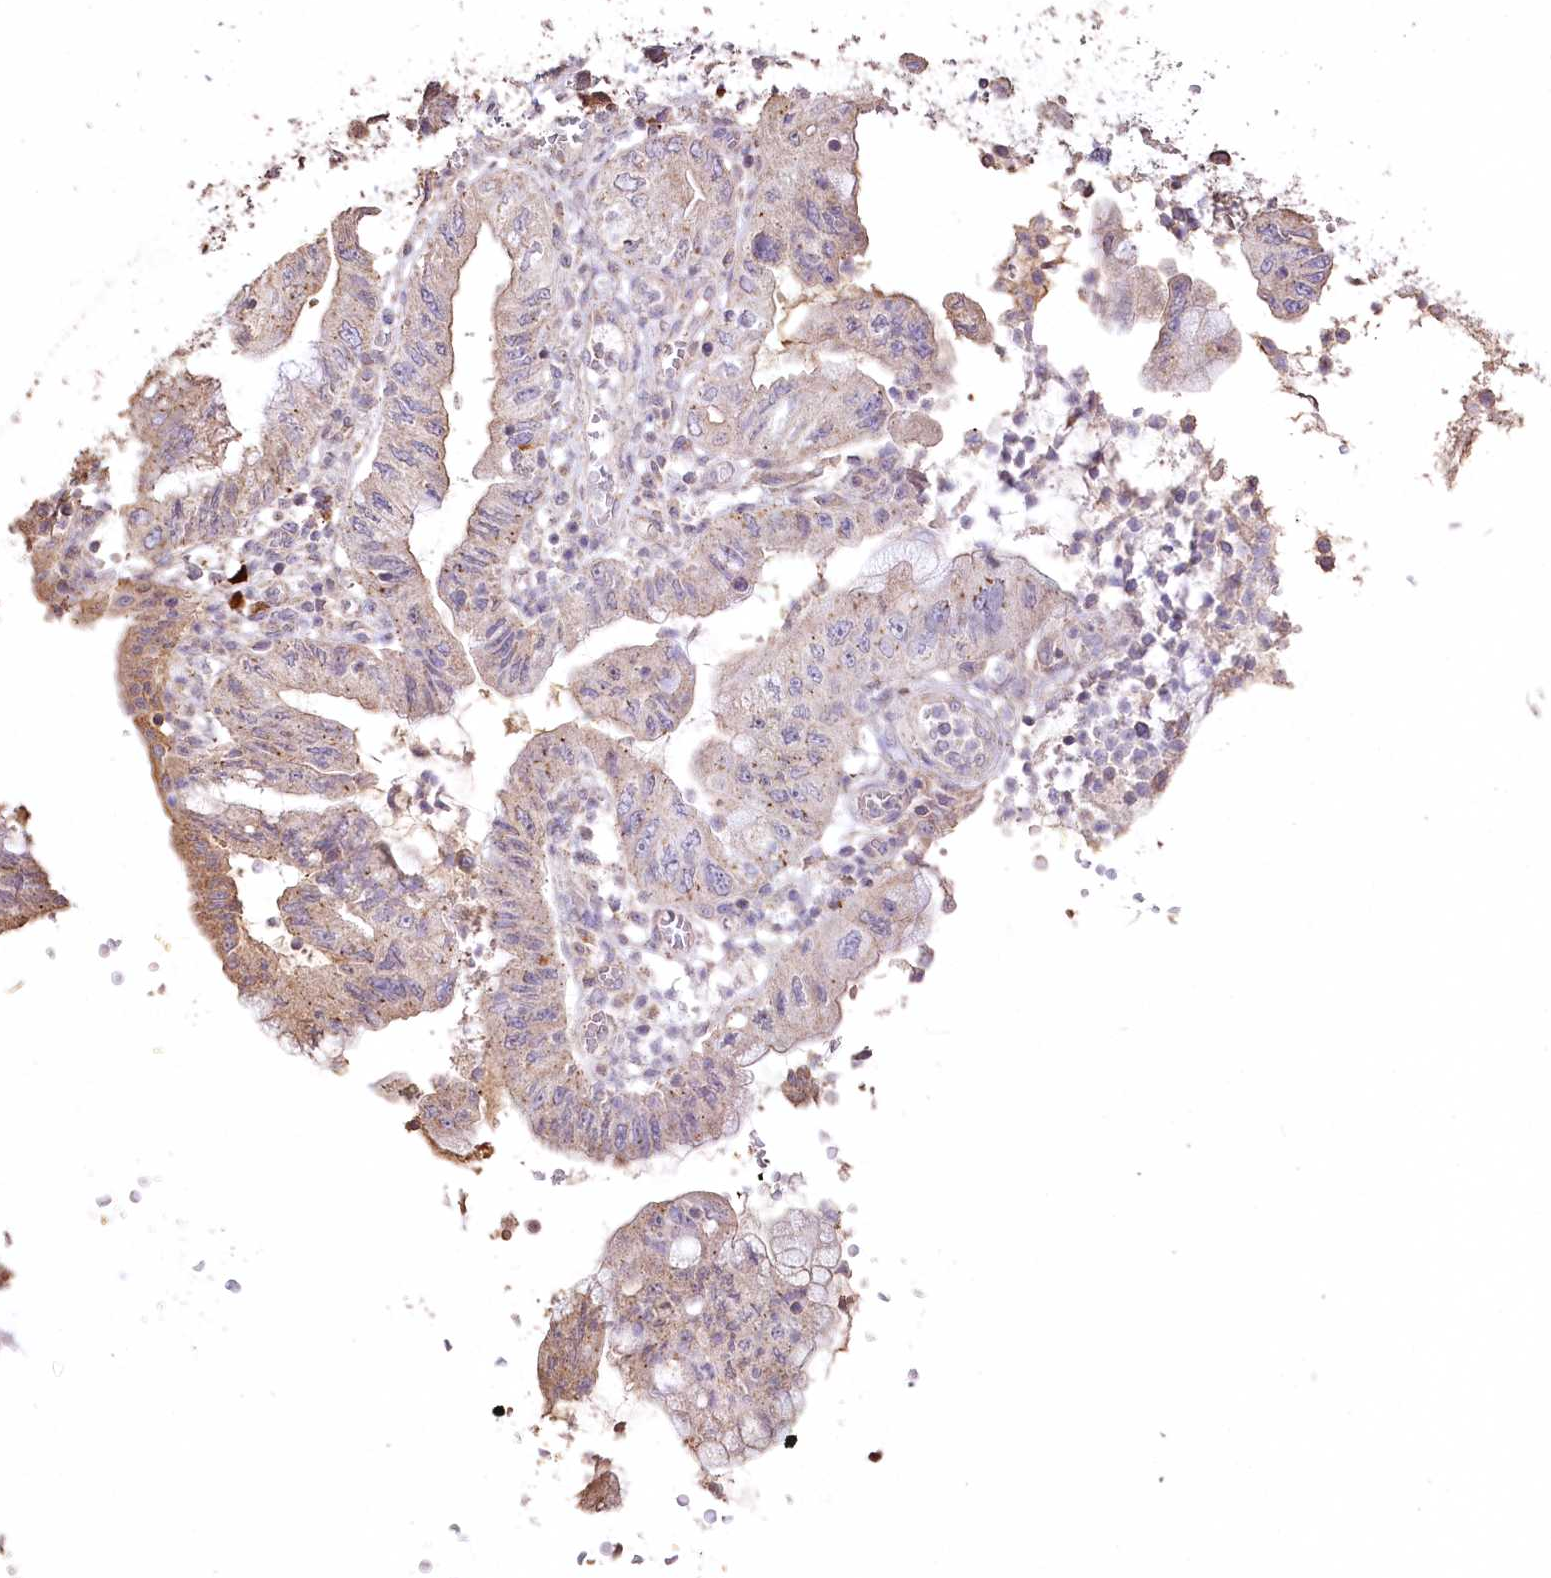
{"staining": {"intensity": "moderate", "quantity": "25%-75%", "location": "cytoplasmic/membranous"}, "tissue": "pancreatic cancer", "cell_type": "Tumor cells", "image_type": "cancer", "snomed": [{"axis": "morphology", "description": "Adenocarcinoma, NOS"}, {"axis": "topography", "description": "Pancreas"}], "caption": "Moderate cytoplasmic/membranous expression is identified in about 25%-75% of tumor cells in pancreatic cancer. Nuclei are stained in blue.", "gene": "IREB2", "patient": {"sex": "female", "age": 73}}